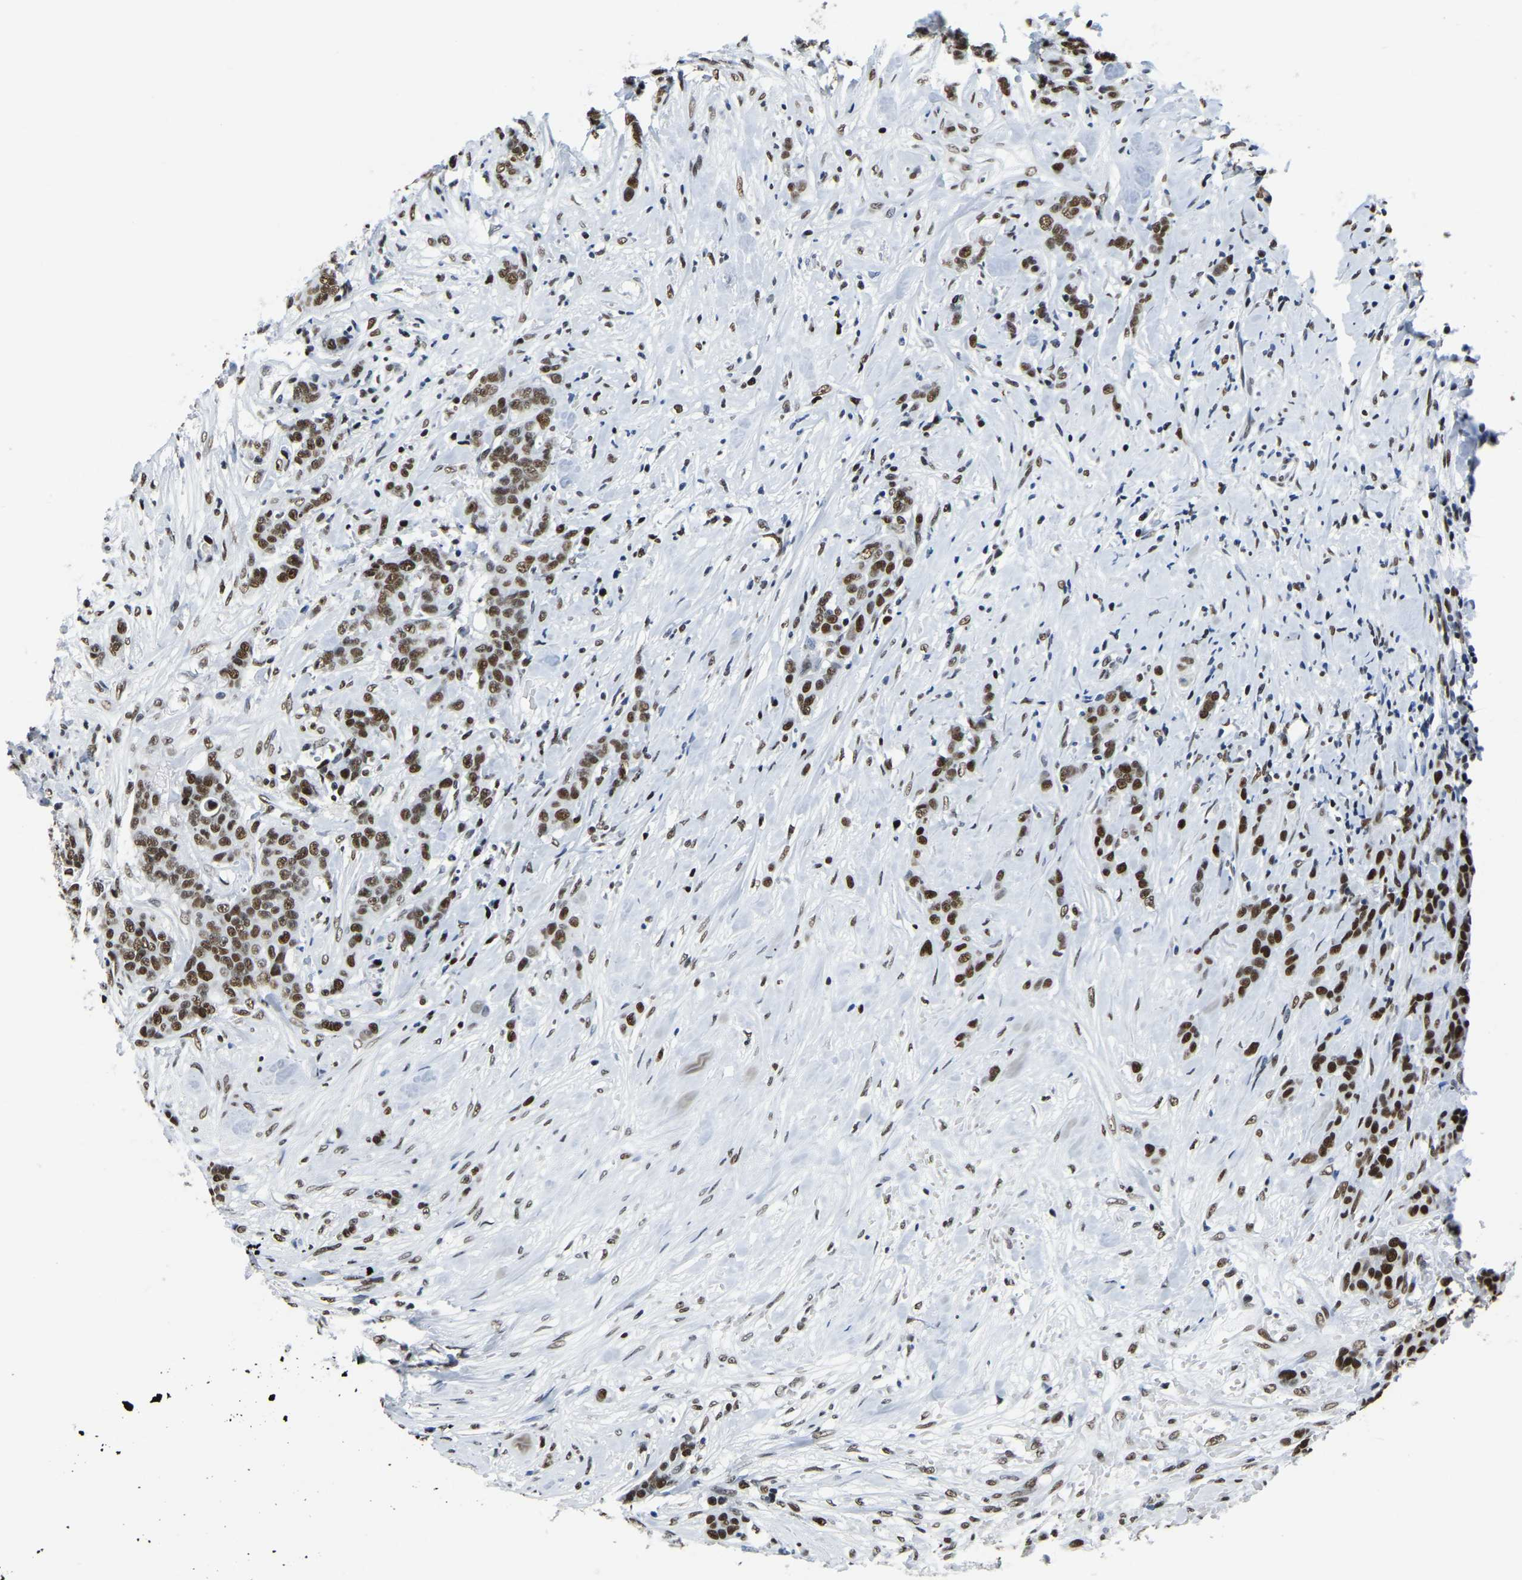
{"staining": {"intensity": "moderate", "quantity": ">75%", "location": "nuclear"}, "tissue": "breast cancer", "cell_type": "Tumor cells", "image_type": "cancer", "snomed": [{"axis": "morphology", "description": "Duct carcinoma"}, {"axis": "topography", "description": "Breast"}], "caption": "Immunohistochemical staining of human invasive ductal carcinoma (breast) shows medium levels of moderate nuclear positivity in approximately >75% of tumor cells. (DAB (3,3'-diaminobenzidine) IHC, brown staining for protein, blue staining for nuclei).", "gene": "UBA1", "patient": {"sex": "female", "age": 40}}